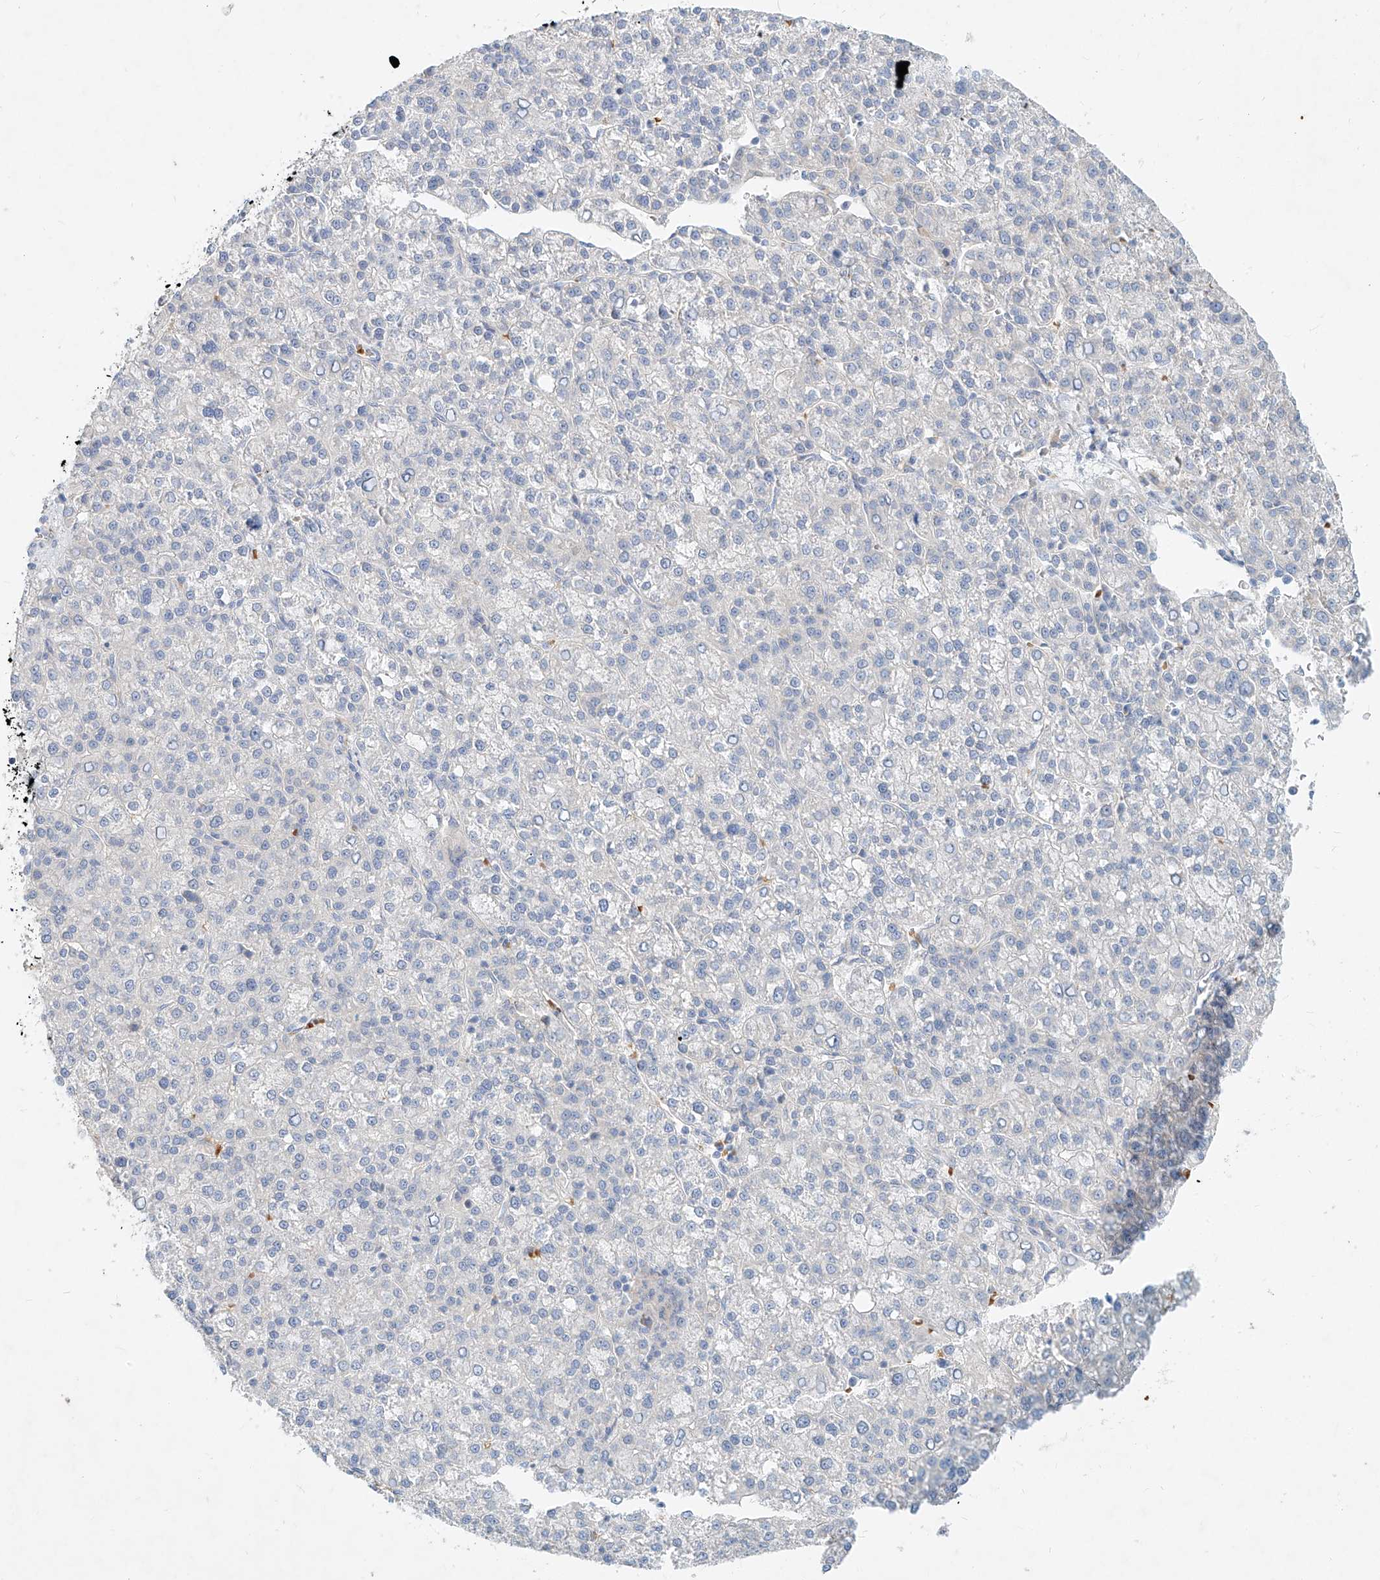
{"staining": {"intensity": "negative", "quantity": "none", "location": "none"}, "tissue": "liver cancer", "cell_type": "Tumor cells", "image_type": "cancer", "snomed": [{"axis": "morphology", "description": "Carcinoma, Hepatocellular, NOS"}, {"axis": "topography", "description": "Liver"}], "caption": "DAB (3,3'-diaminobenzidine) immunohistochemical staining of human liver hepatocellular carcinoma displays no significant expression in tumor cells.", "gene": "SYTL3", "patient": {"sex": "female", "age": 58}}